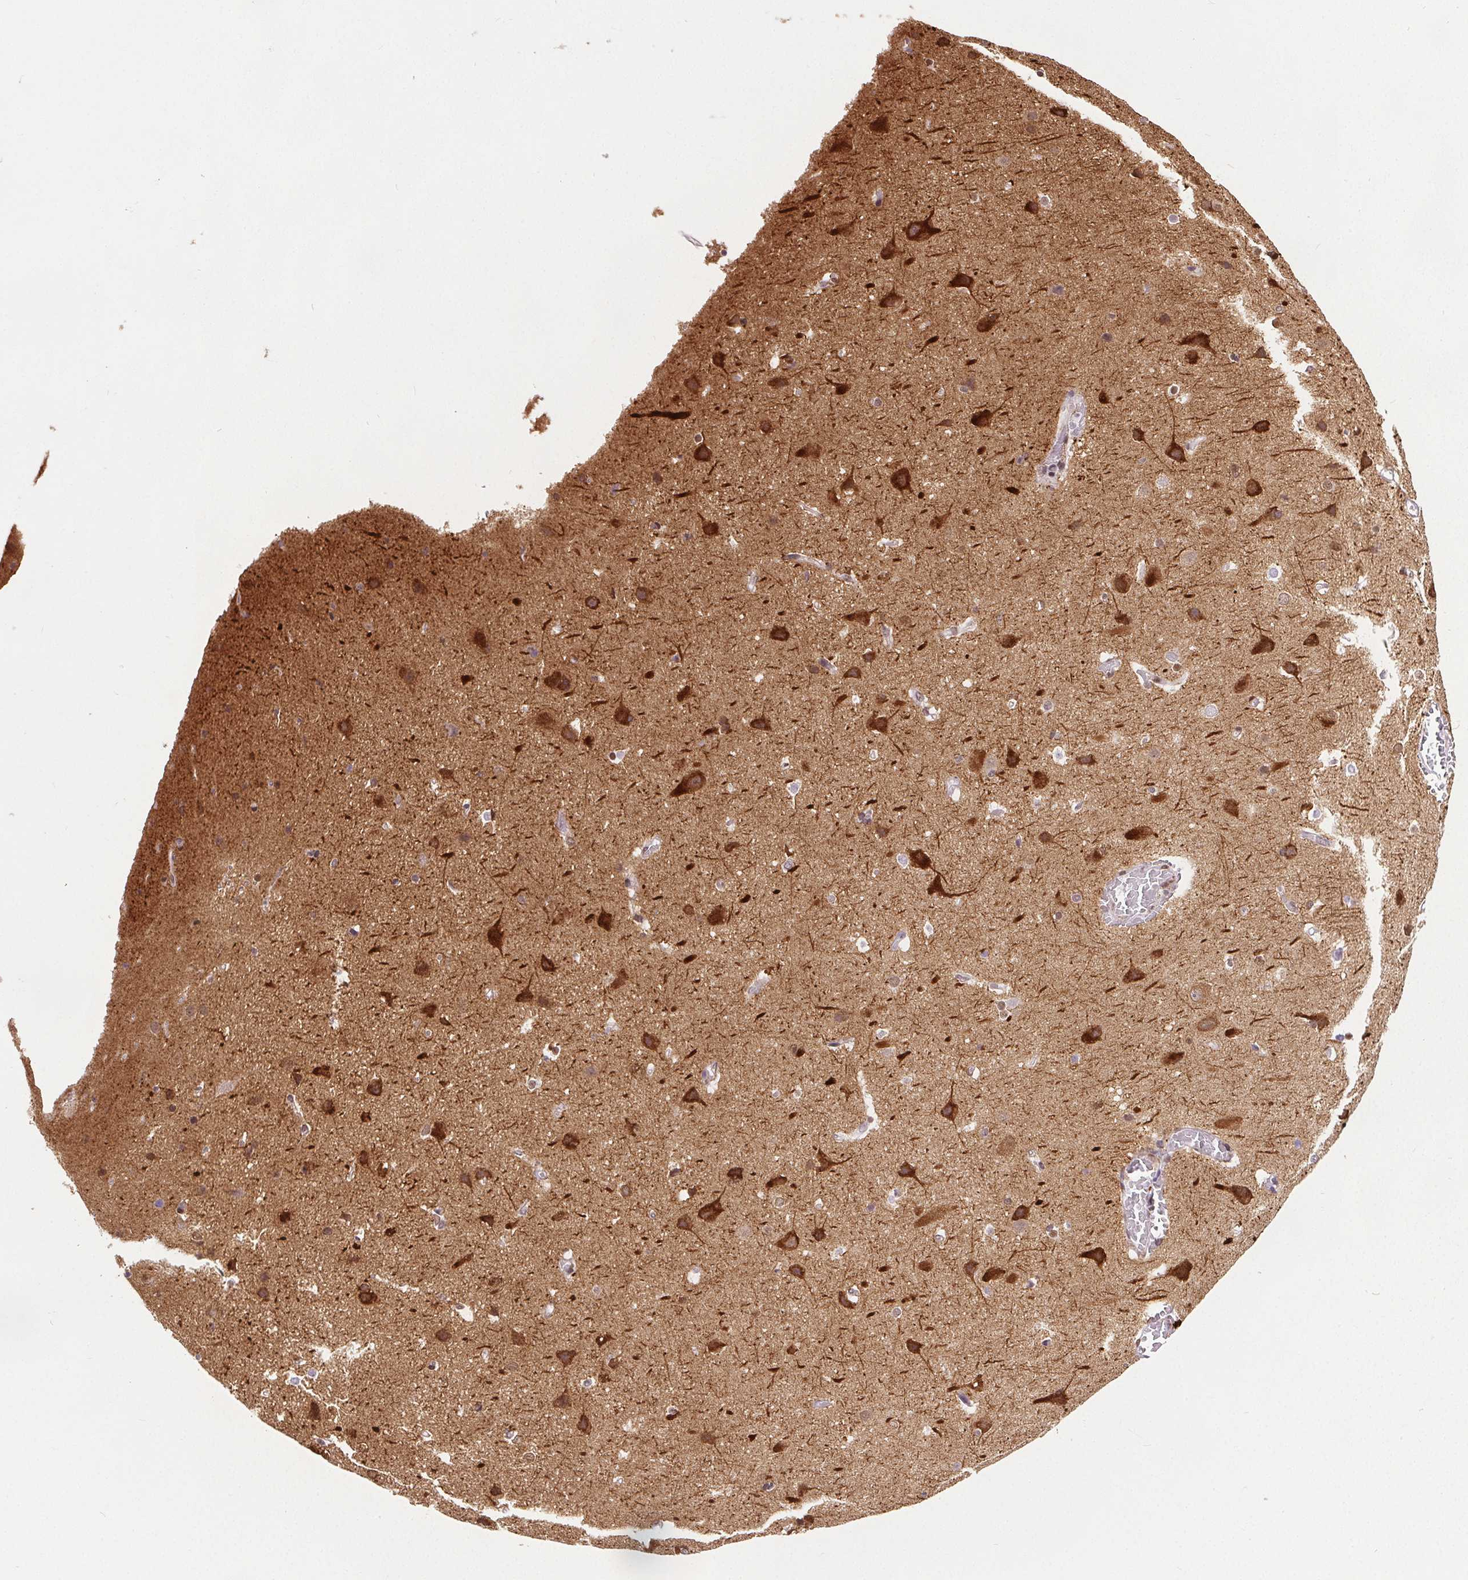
{"staining": {"intensity": "negative", "quantity": "none", "location": "none"}, "tissue": "cerebral cortex", "cell_type": "Endothelial cells", "image_type": "normal", "snomed": [{"axis": "morphology", "description": "Normal tissue, NOS"}, {"axis": "topography", "description": "Cerebral cortex"}], "caption": "Micrograph shows no protein expression in endothelial cells of benign cerebral cortex. (DAB immunohistochemistry (IHC) visualized using brightfield microscopy, high magnification).", "gene": "GP6", "patient": {"sex": "male", "age": 37}}